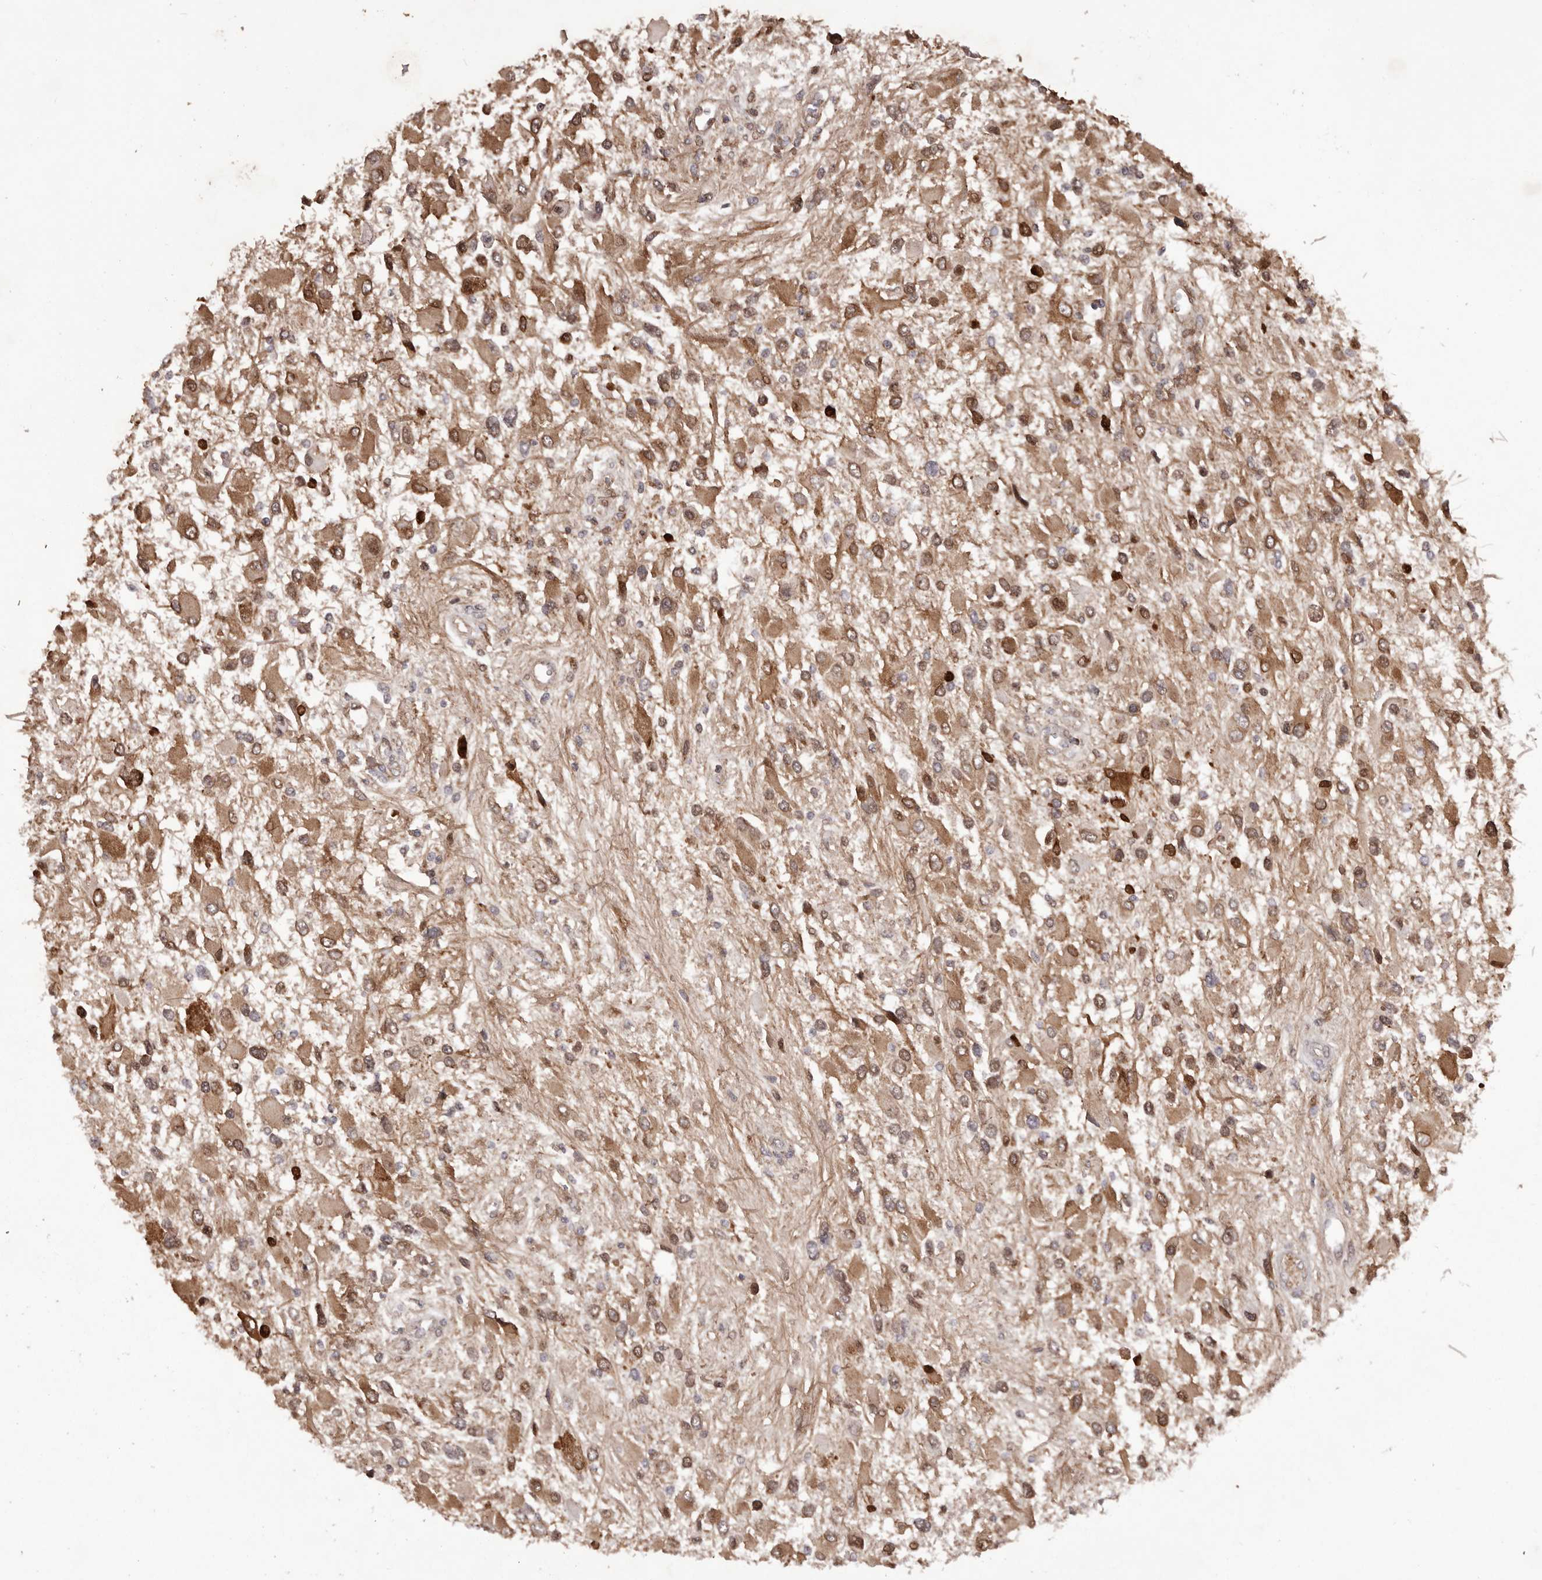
{"staining": {"intensity": "moderate", "quantity": ">75%", "location": "cytoplasmic/membranous"}, "tissue": "glioma", "cell_type": "Tumor cells", "image_type": "cancer", "snomed": [{"axis": "morphology", "description": "Glioma, malignant, High grade"}, {"axis": "topography", "description": "Brain"}], "caption": "This histopathology image displays immunohistochemistry (IHC) staining of human malignant glioma (high-grade), with medium moderate cytoplasmic/membranous staining in approximately >75% of tumor cells.", "gene": "GFOD1", "patient": {"sex": "male", "age": 53}}